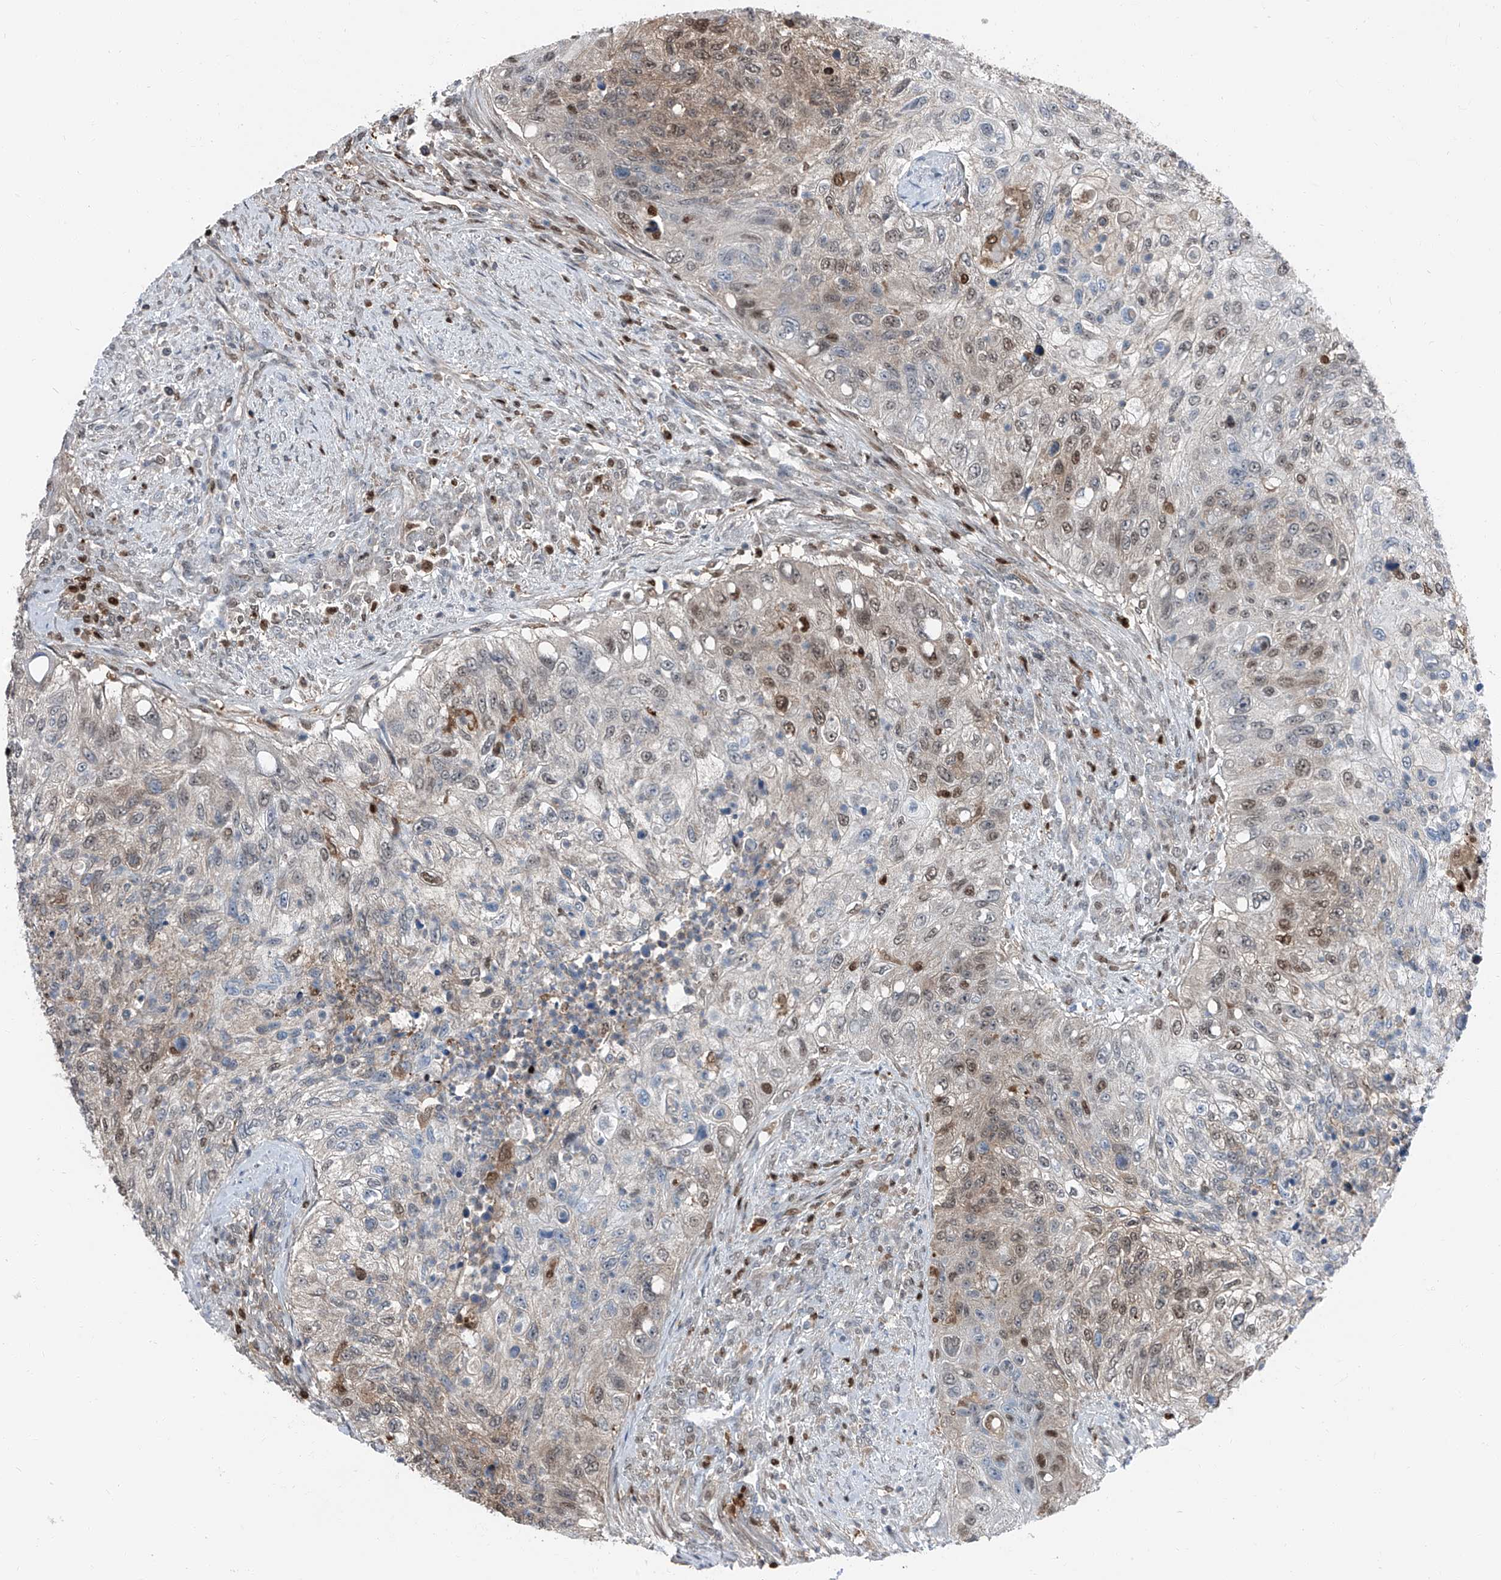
{"staining": {"intensity": "moderate", "quantity": "25%-75%", "location": "nuclear"}, "tissue": "urothelial cancer", "cell_type": "Tumor cells", "image_type": "cancer", "snomed": [{"axis": "morphology", "description": "Urothelial carcinoma, High grade"}, {"axis": "topography", "description": "Urinary bladder"}], "caption": "Protein staining of urothelial cancer tissue reveals moderate nuclear expression in approximately 25%-75% of tumor cells.", "gene": "PSMB10", "patient": {"sex": "female", "age": 60}}